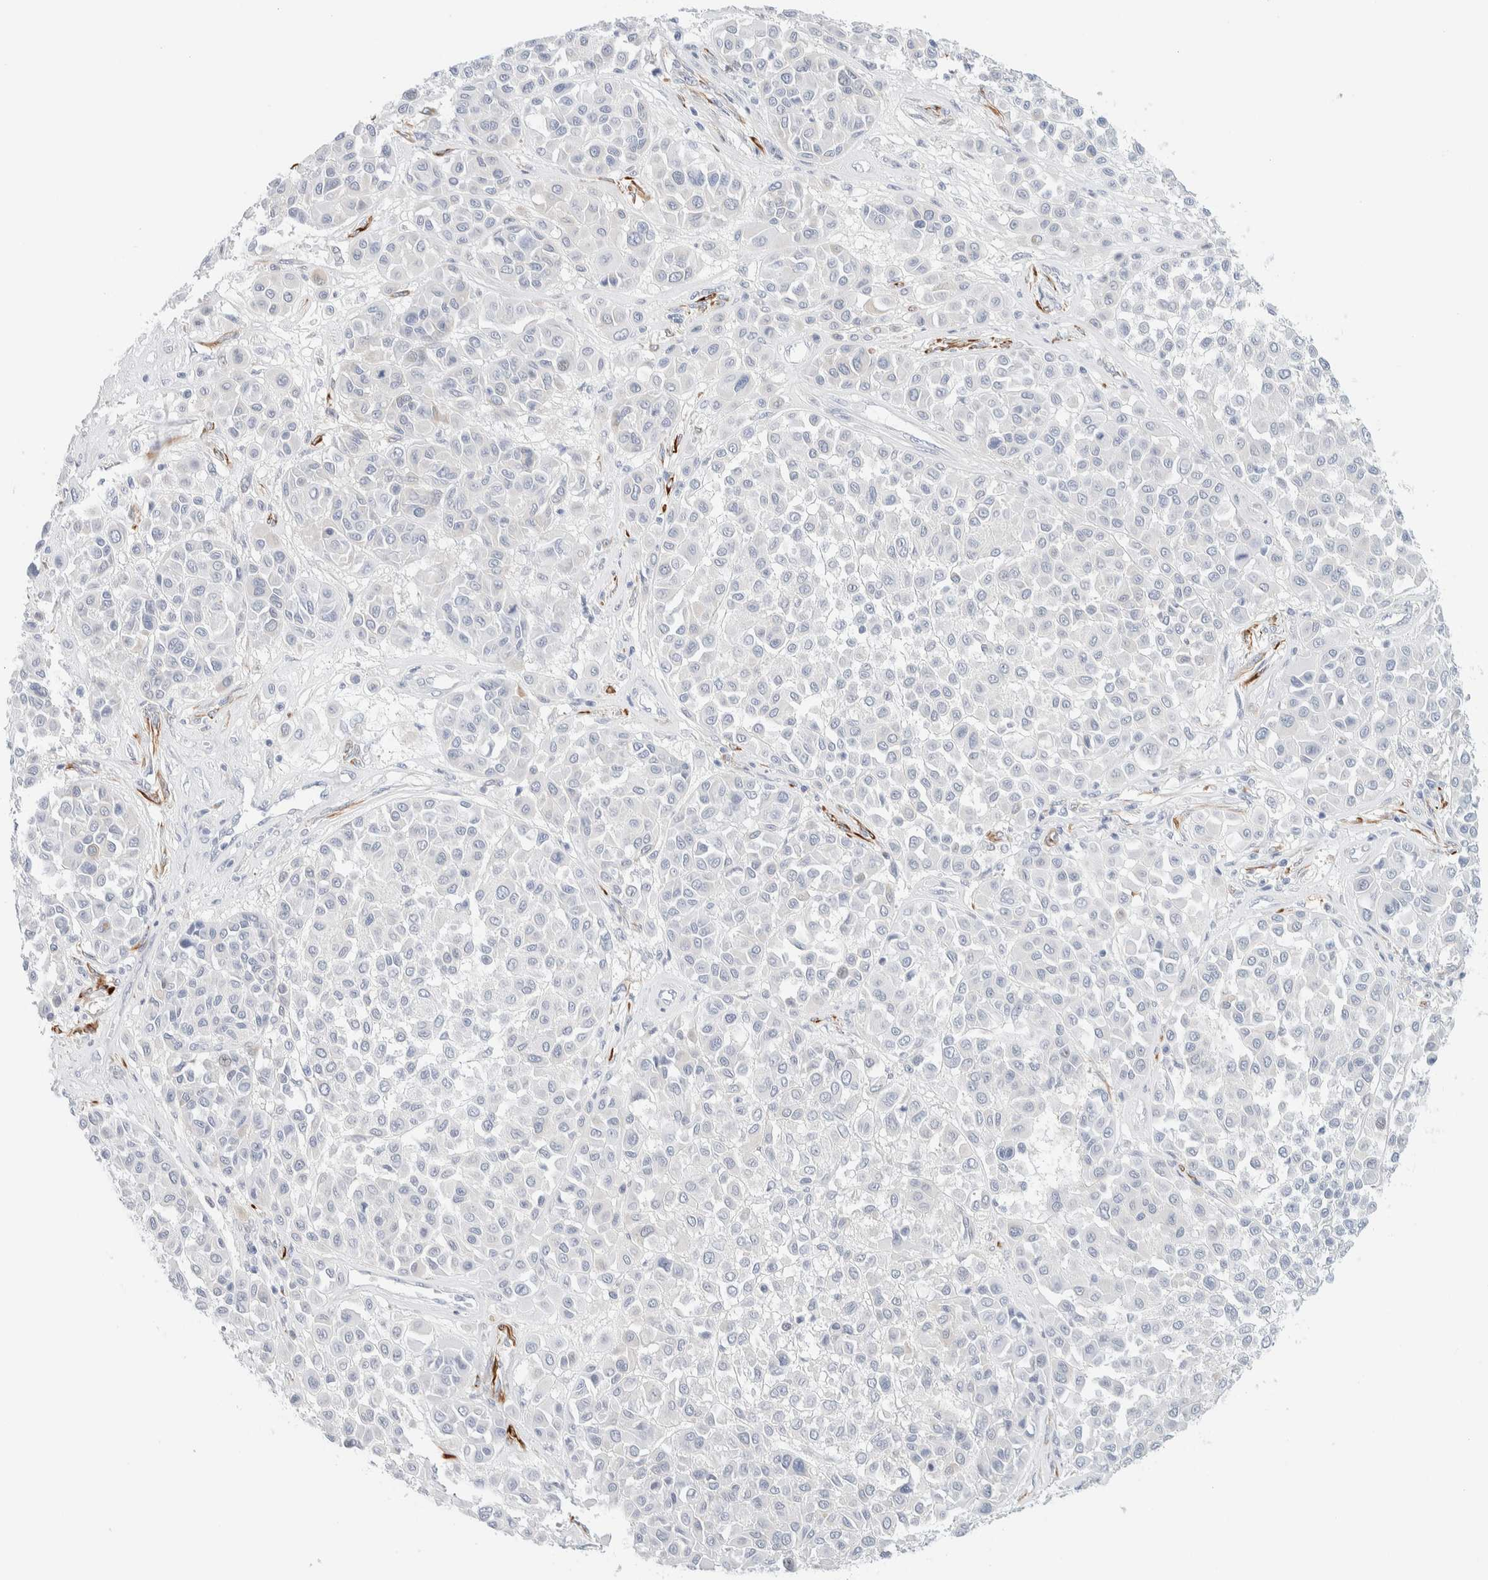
{"staining": {"intensity": "negative", "quantity": "none", "location": "none"}, "tissue": "melanoma", "cell_type": "Tumor cells", "image_type": "cancer", "snomed": [{"axis": "morphology", "description": "Malignant melanoma, Metastatic site"}, {"axis": "topography", "description": "Soft tissue"}], "caption": "There is no significant expression in tumor cells of malignant melanoma (metastatic site).", "gene": "ATCAY", "patient": {"sex": "male", "age": 41}}